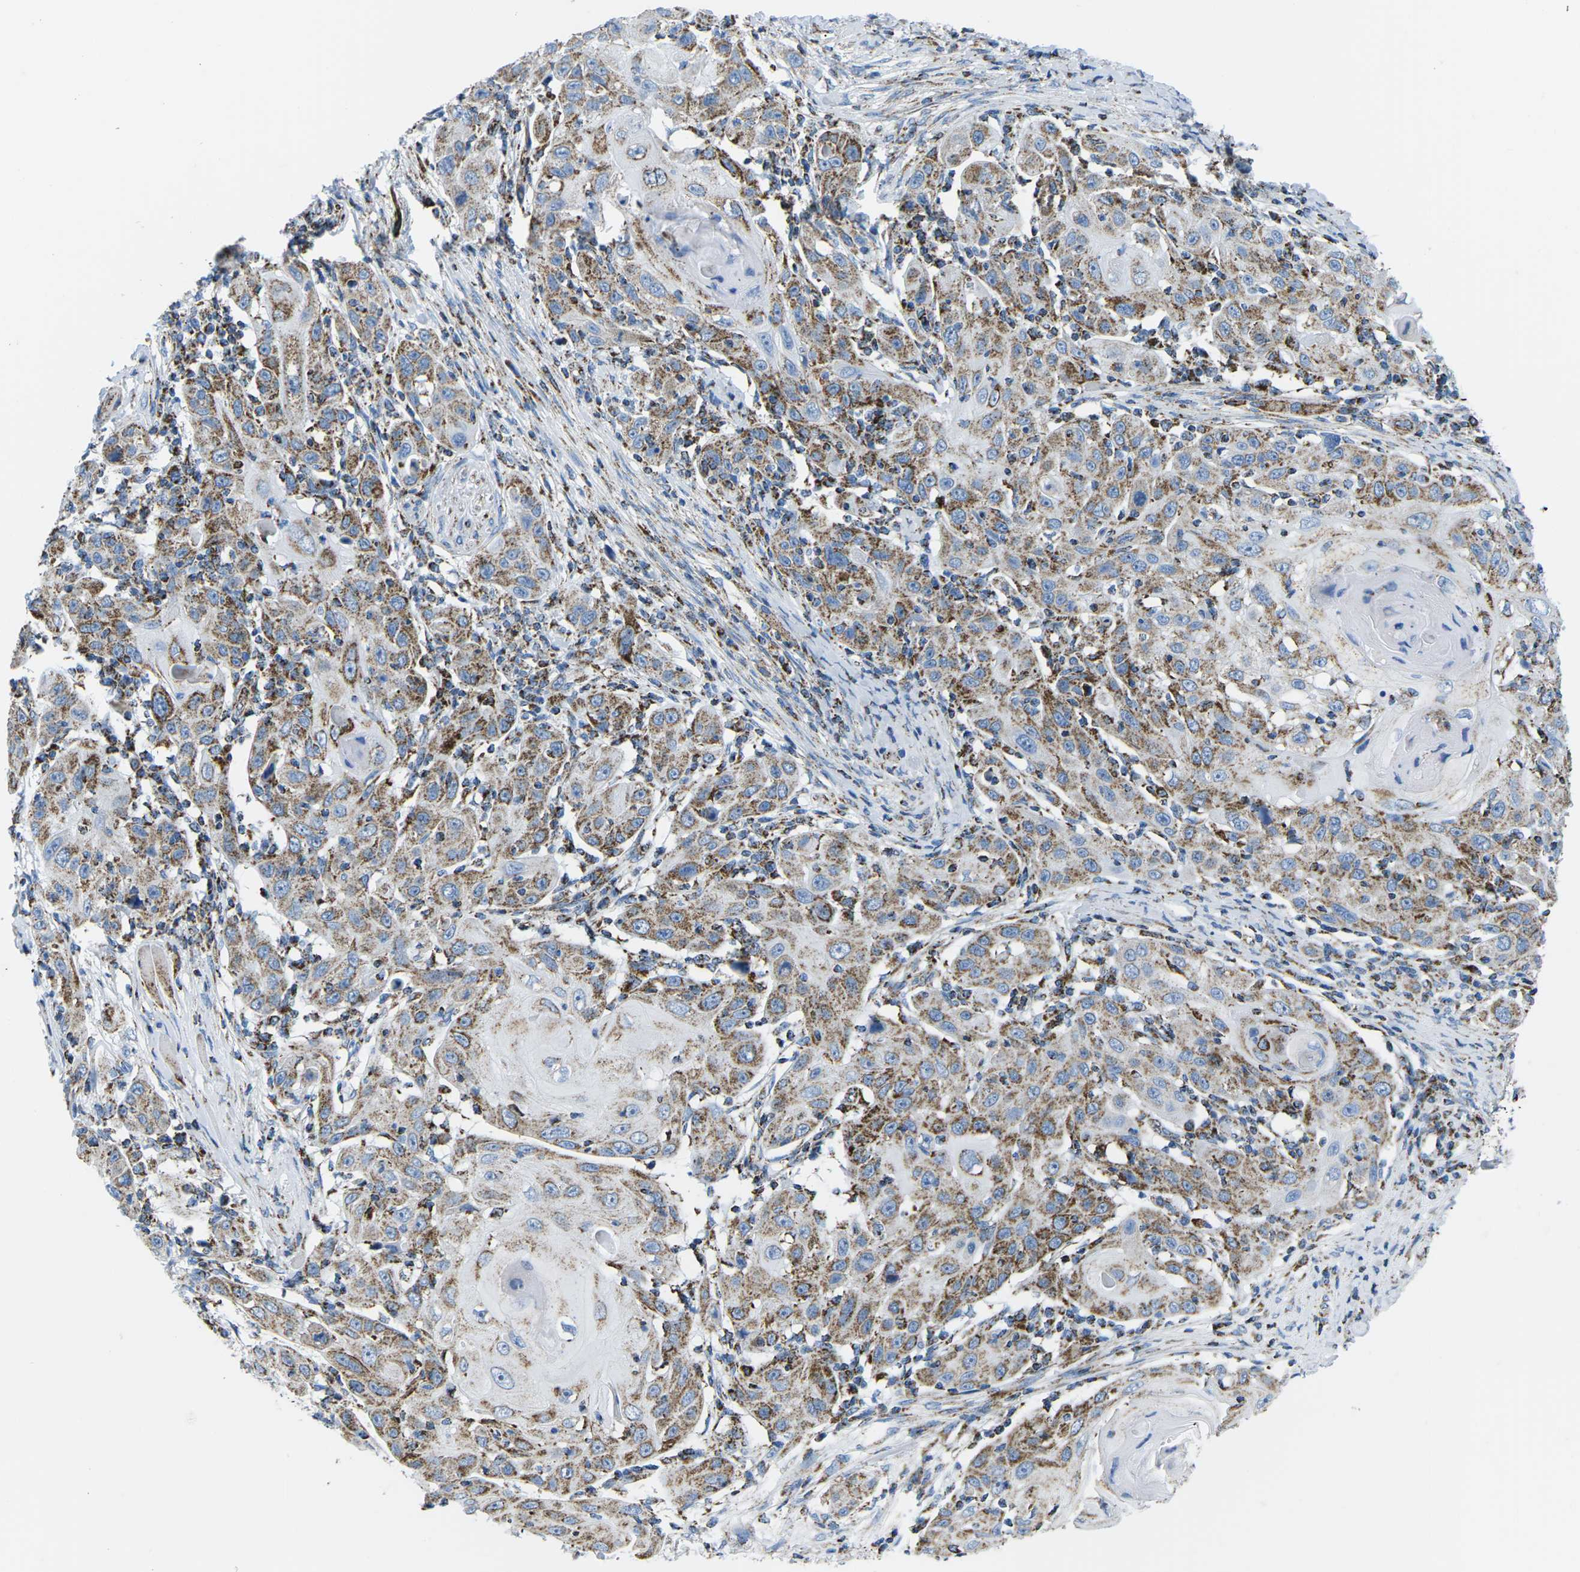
{"staining": {"intensity": "moderate", "quantity": ">75%", "location": "cytoplasmic/membranous"}, "tissue": "skin cancer", "cell_type": "Tumor cells", "image_type": "cancer", "snomed": [{"axis": "morphology", "description": "Squamous cell carcinoma, NOS"}, {"axis": "topography", "description": "Skin"}], "caption": "Approximately >75% of tumor cells in squamous cell carcinoma (skin) reveal moderate cytoplasmic/membranous protein positivity as visualized by brown immunohistochemical staining.", "gene": "COX6C", "patient": {"sex": "female", "age": 88}}